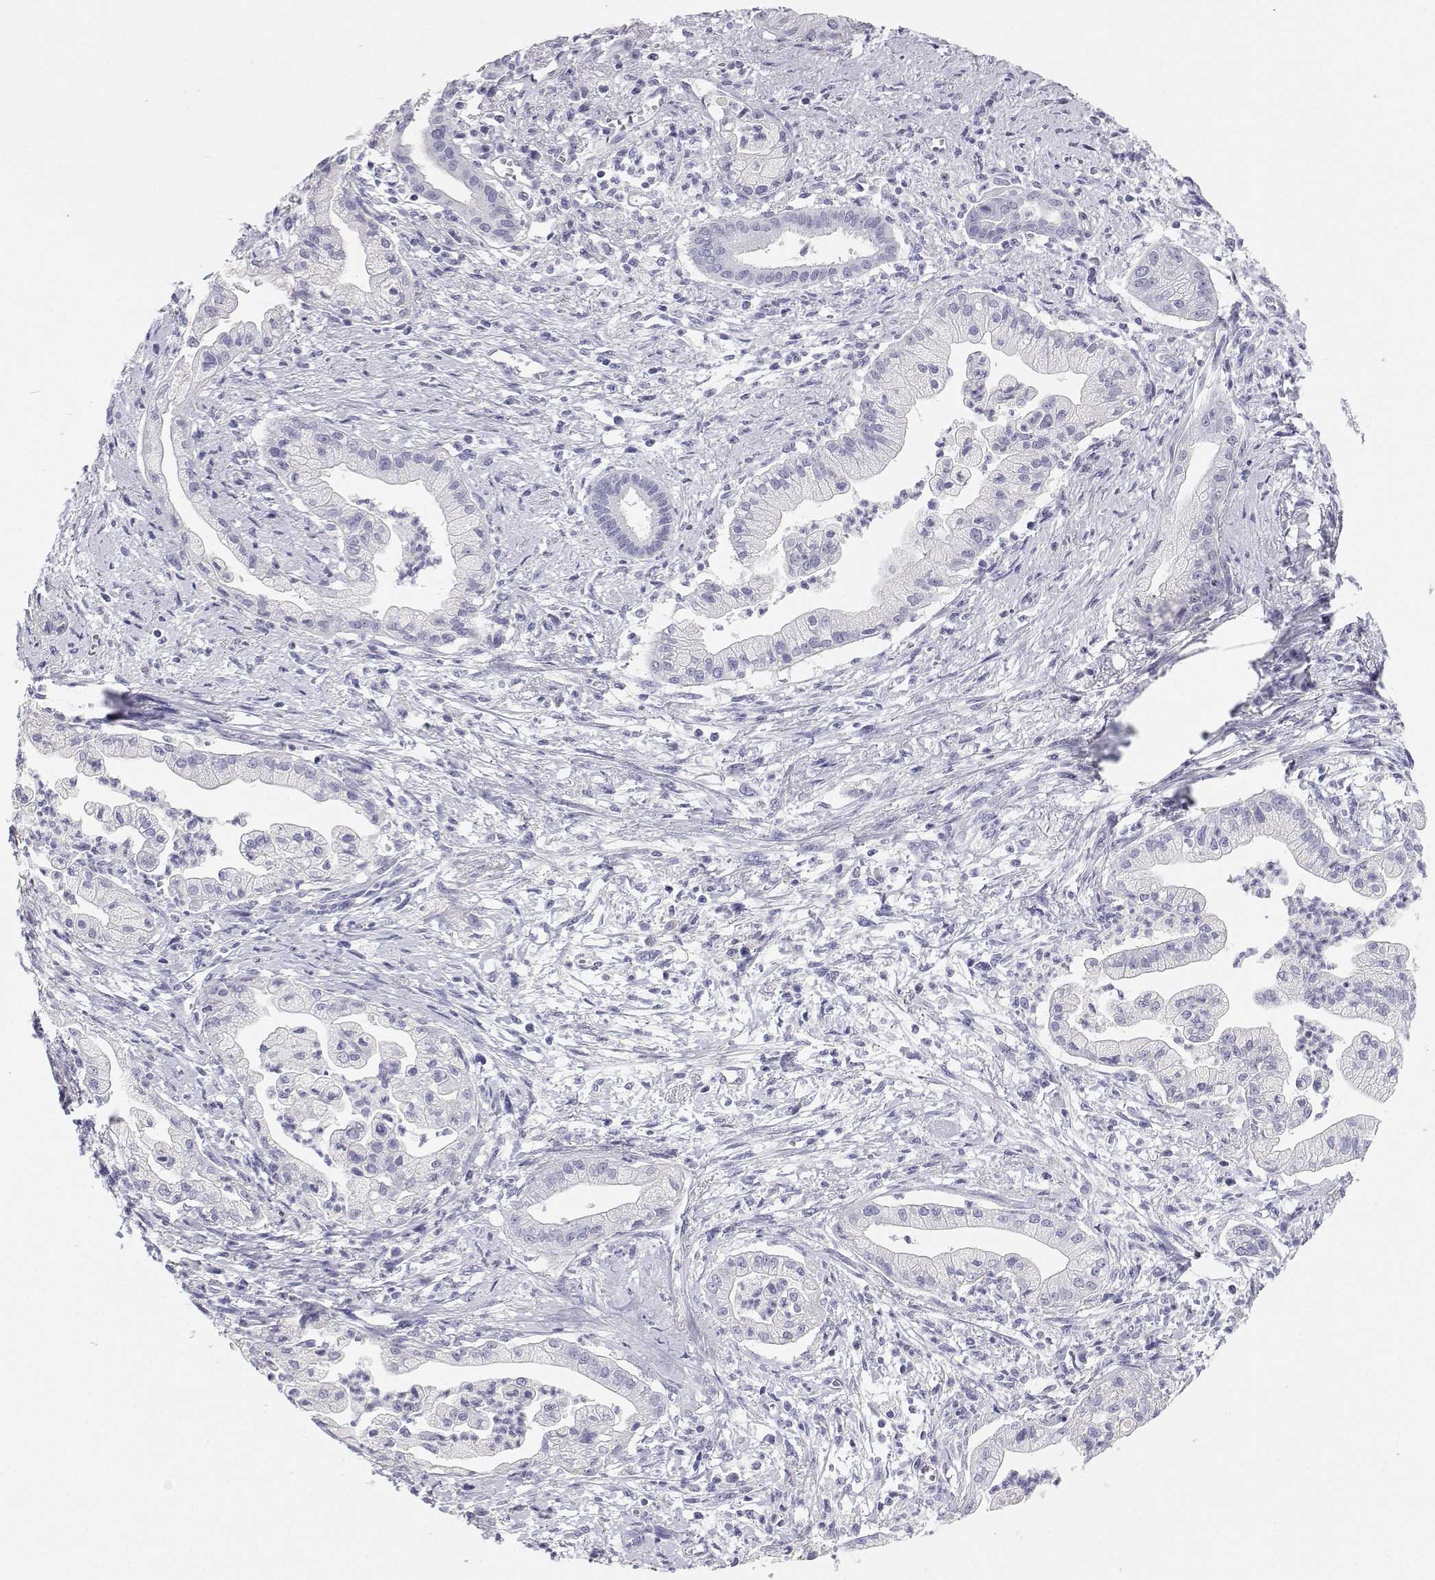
{"staining": {"intensity": "negative", "quantity": "none", "location": "none"}, "tissue": "pancreatic cancer", "cell_type": "Tumor cells", "image_type": "cancer", "snomed": [{"axis": "morphology", "description": "Normal tissue, NOS"}, {"axis": "morphology", "description": "Adenocarcinoma, NOS"}, {"axis": "topography", "description": "Lymph node"}, {"axis": "topography", "description": "Pancreas"}], "caption": "DAB (3,3'-diaminobenzidine) immunohistochemical staining of pancreatic cancer (adenocarcinoma) exhibits no significant staining in tumor cells. Nuclei are stained in blue.", "gene": "BHMT", "patient": {"sex": "female", "age": 58}}